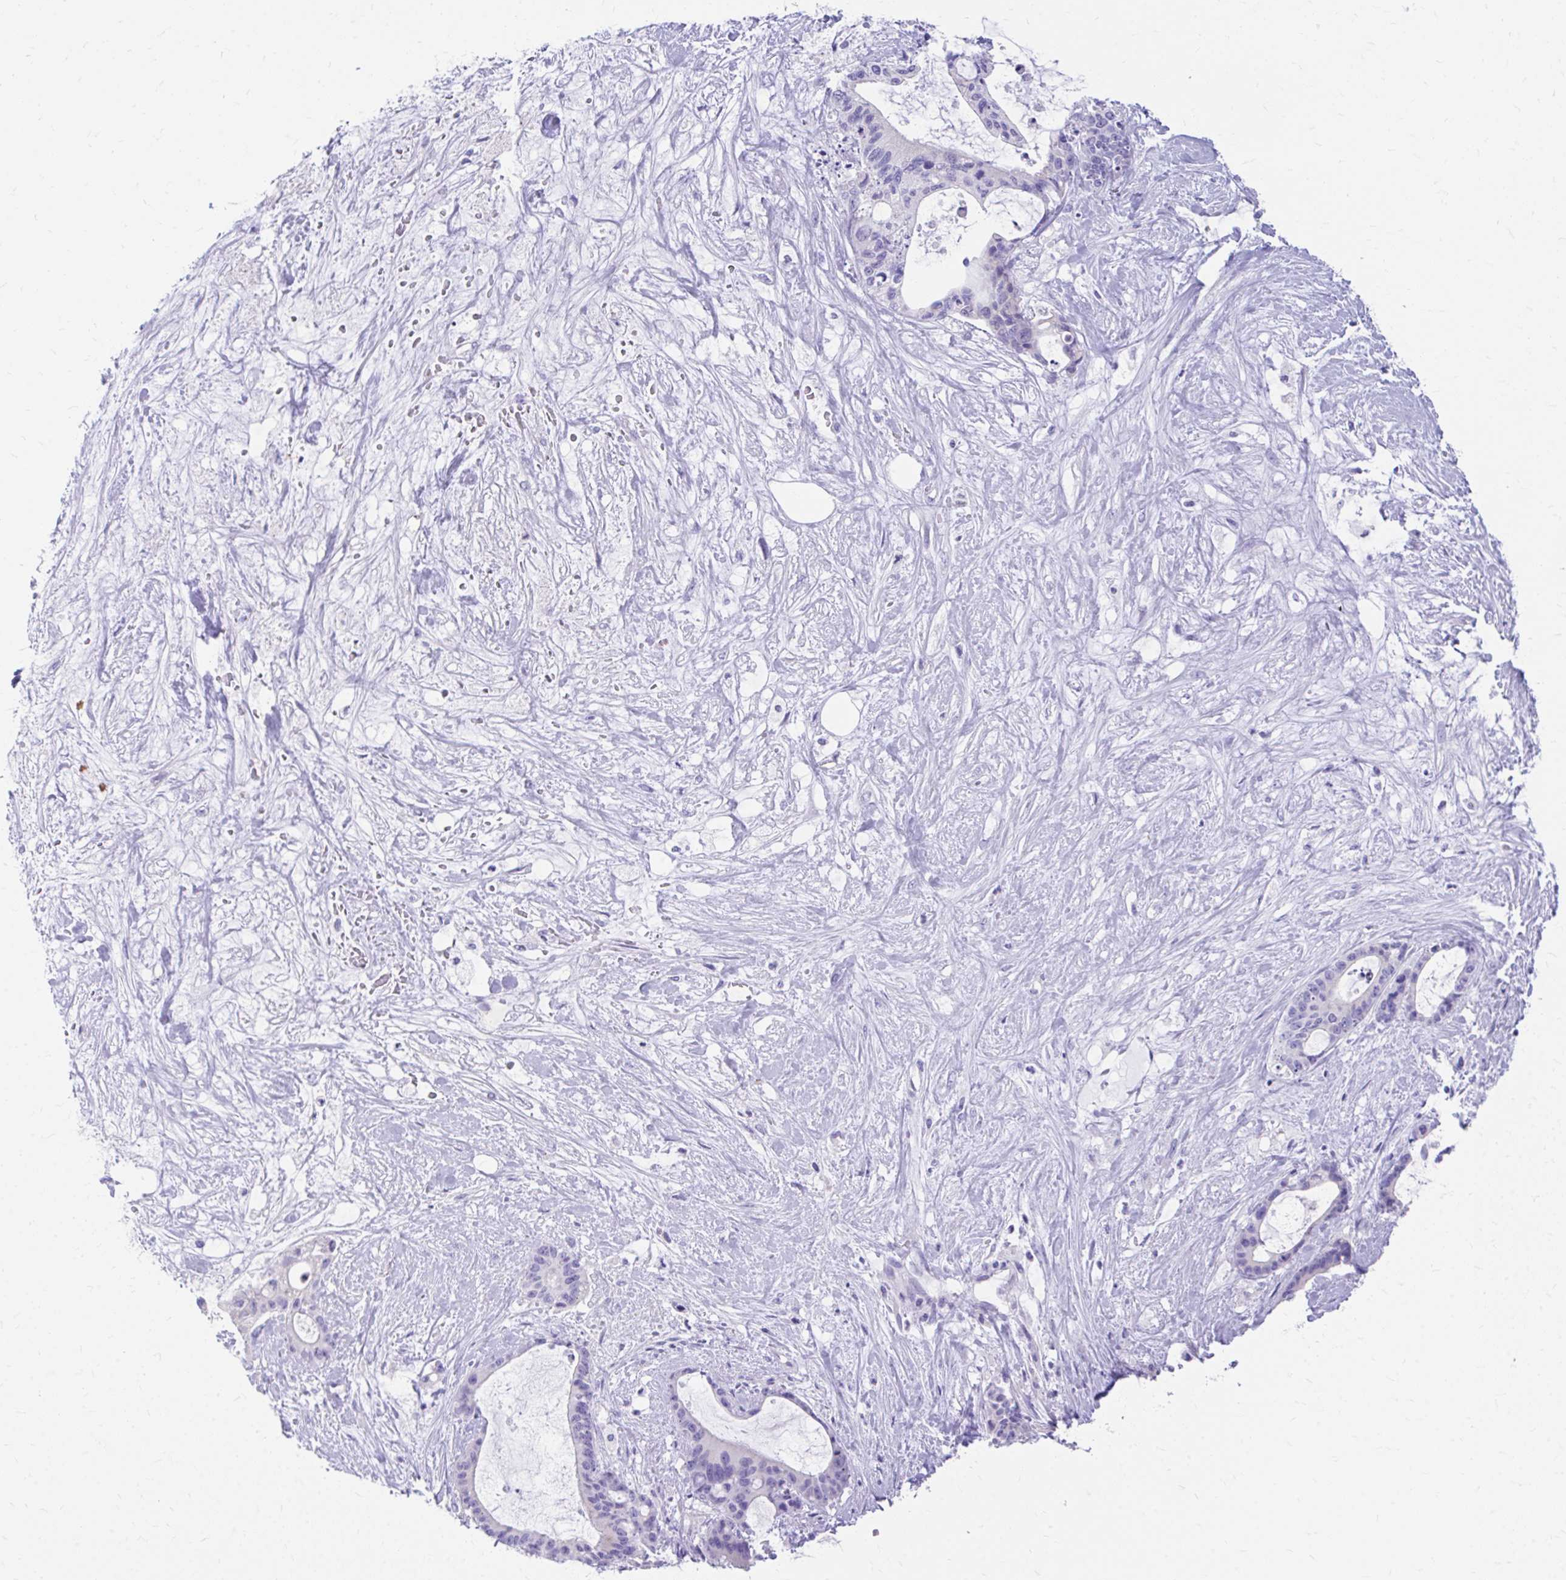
{"staining": {"intensity": "negative", "quantity": "none", "location": "none"}, "tissue": "liver cancer", "cell_type": "Tumor cells", "image_type": "cancer", "snomed": [{"axis": "morphology", "description": "Normal tissue, NOS"}, {"axis": "morphology", "description": "Cholangiocarcinoma"}, {"axis": "topography", "description": "Liver"}, {"axis": "topography", "description": "Peripheral nerve tissue"}], "caption": "Protein analysis of liver cholangiocarcinoma demonstrates no significant staining in tumor cells. (DAB (3,3'-diaminobenzidine) immunohistochemistry (IHC) visualized using brightfield microscopy, high magnification).", "gene": "KRIT1", "patient": {"sex": "female", "age": 73}}